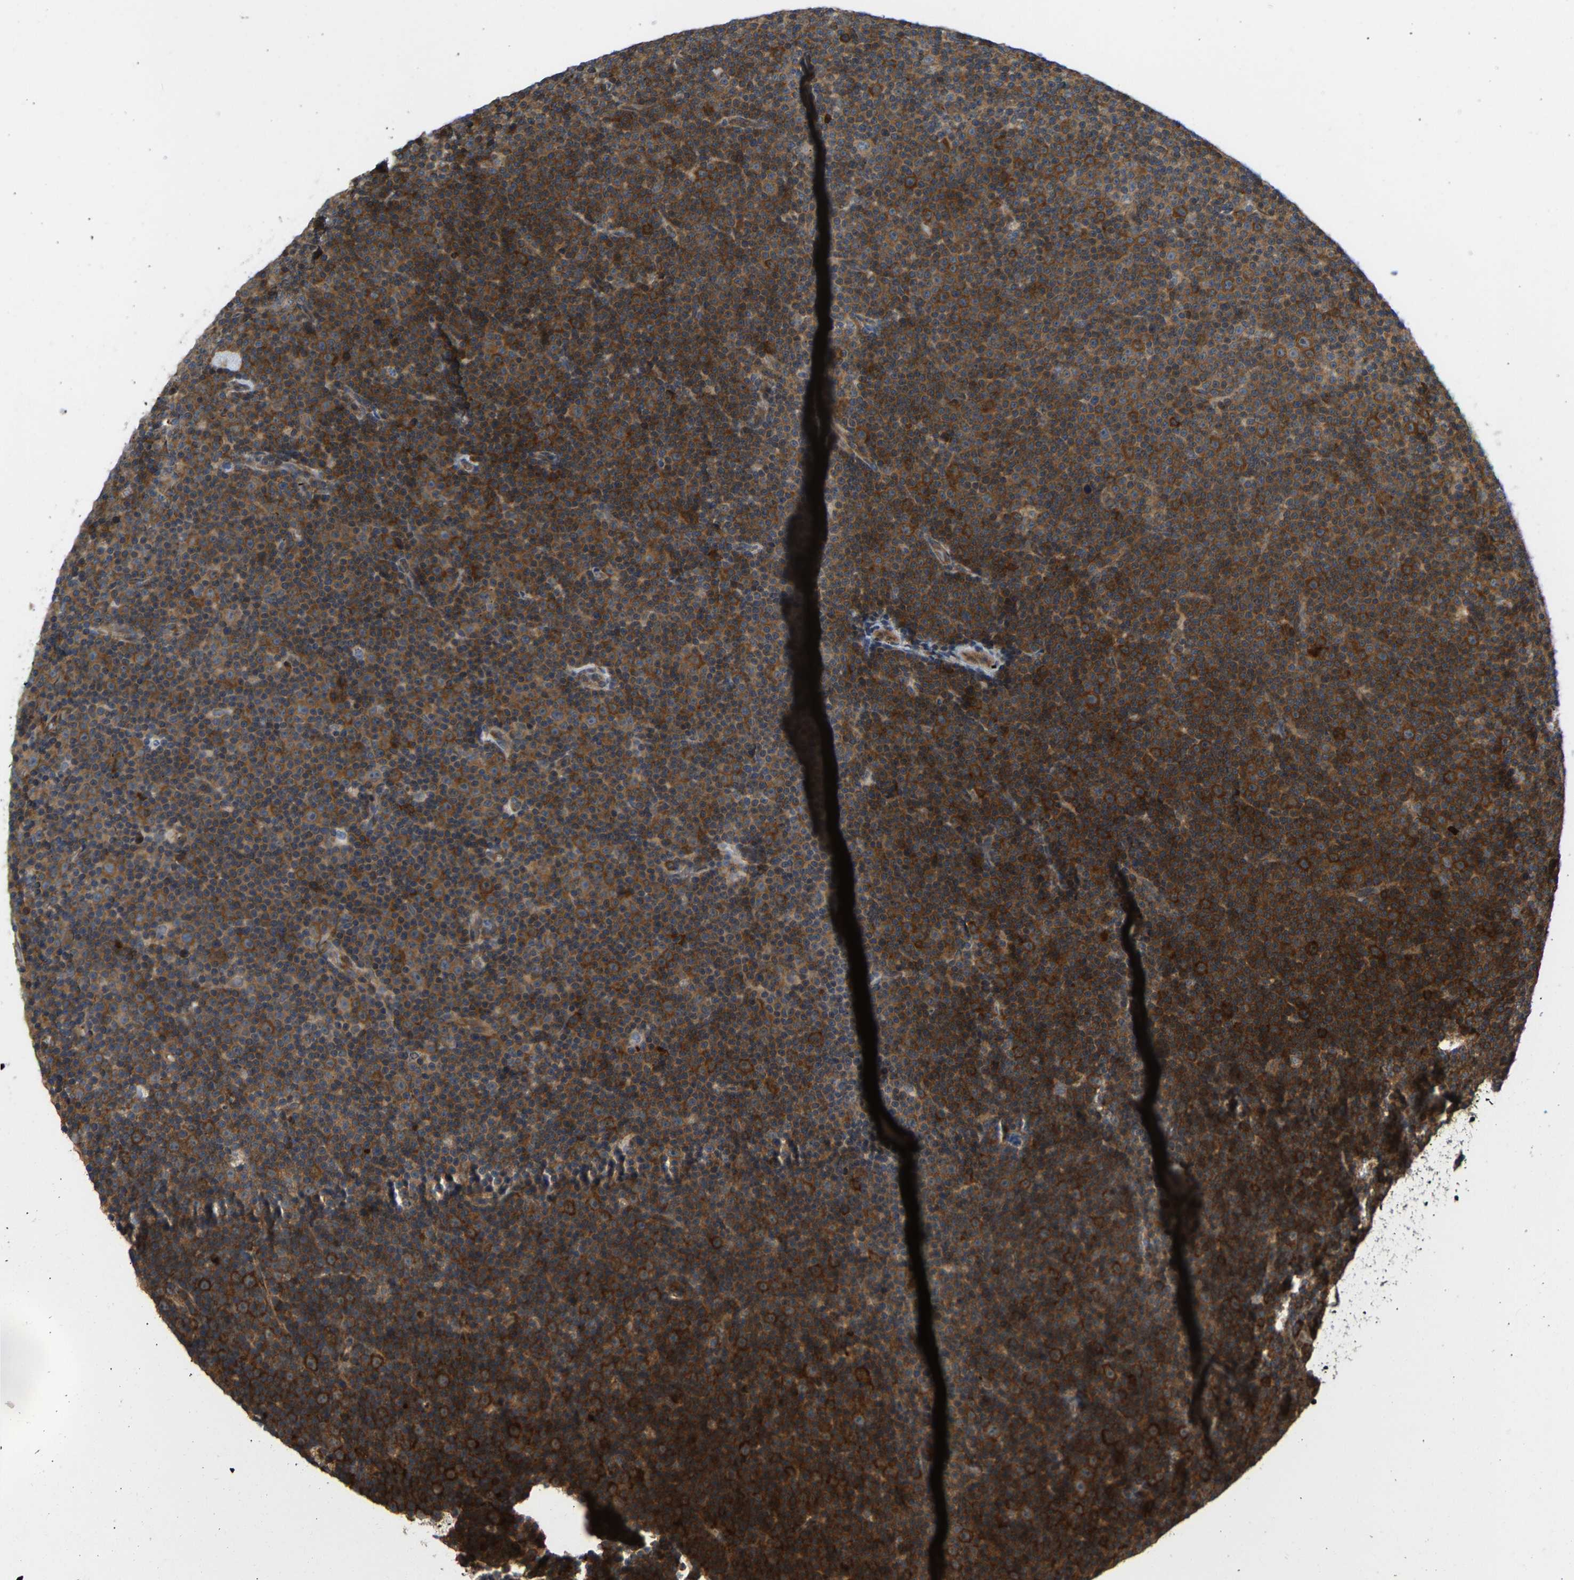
{"staining": {"intensity": "strong", "quantity": ">75%", "location": "cytoplasmic/membranous"}, "tissue": "lymphoma", "cell_type": "Tumor cells", "image_type": "cancer", "snomed": [{"axis": "morphology", "description": "Malignant lymphoma, non-Hodgkin's type, Low grade"}, {"axis": "topography", "description": "Lymph node"}], "caption": "Immunohistochemical staining of malignant lymphoma, non-Hodgkin's type (low-grade) demonstrates high levels of strong cytoplasmic/membranous expression in approximately >75% of tumor cells.", "gene": "RASGRF2", "patient": {"sex": "female", "age": 67}}